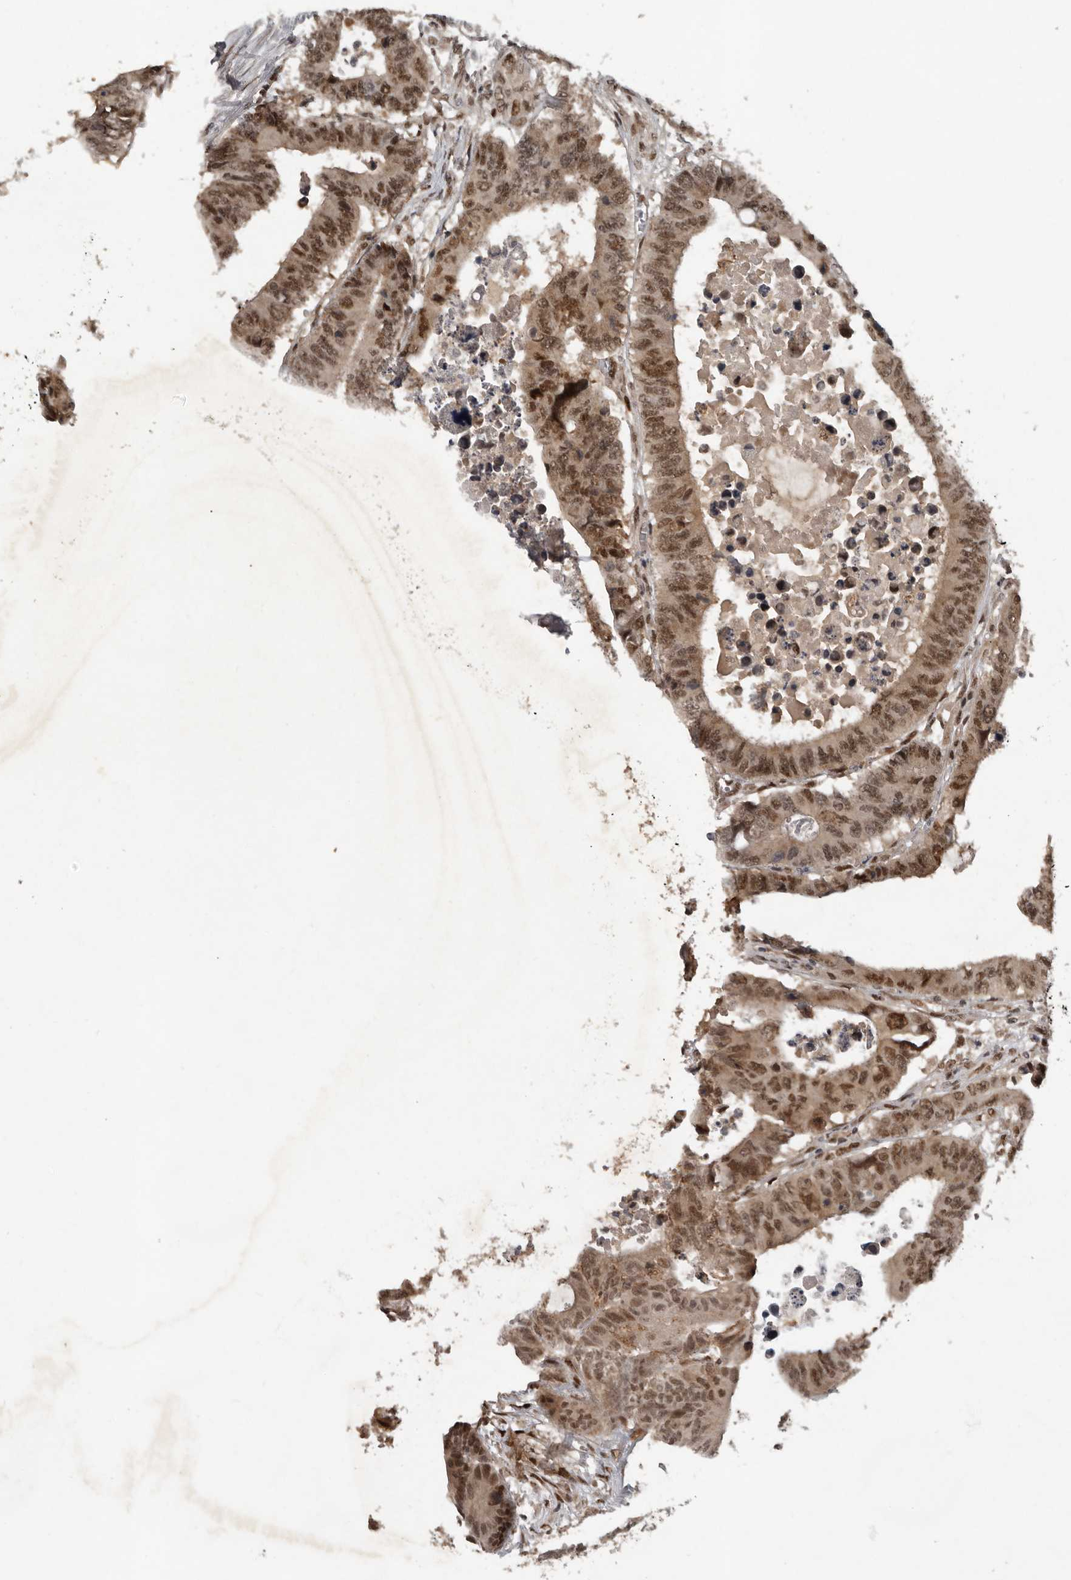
{"staining": {"intensity": "moderate", "quantity": ">75%", "location": "nuclear"}, "tissue": "colorectal cancer", "cell_type": "Tumor cells", "image_type": "cancer", "snomed": [{"axis": "morphology", "description": "Adenocarcinoma, NOS"}, {"axis": "topography", "description": "Rectum"}], "caption": "Protein analysis of adenocarcinoma (colorectal) tissue exhibits moderate nuclear staining in about >75% of tumor cells. The staining is performed using DAB brown chromogen to label protein expression. The nuclei are counter-stained blue using hematoxylin.", "gene": "CDC27", "patient": {"sex": "male", "age": 84}}